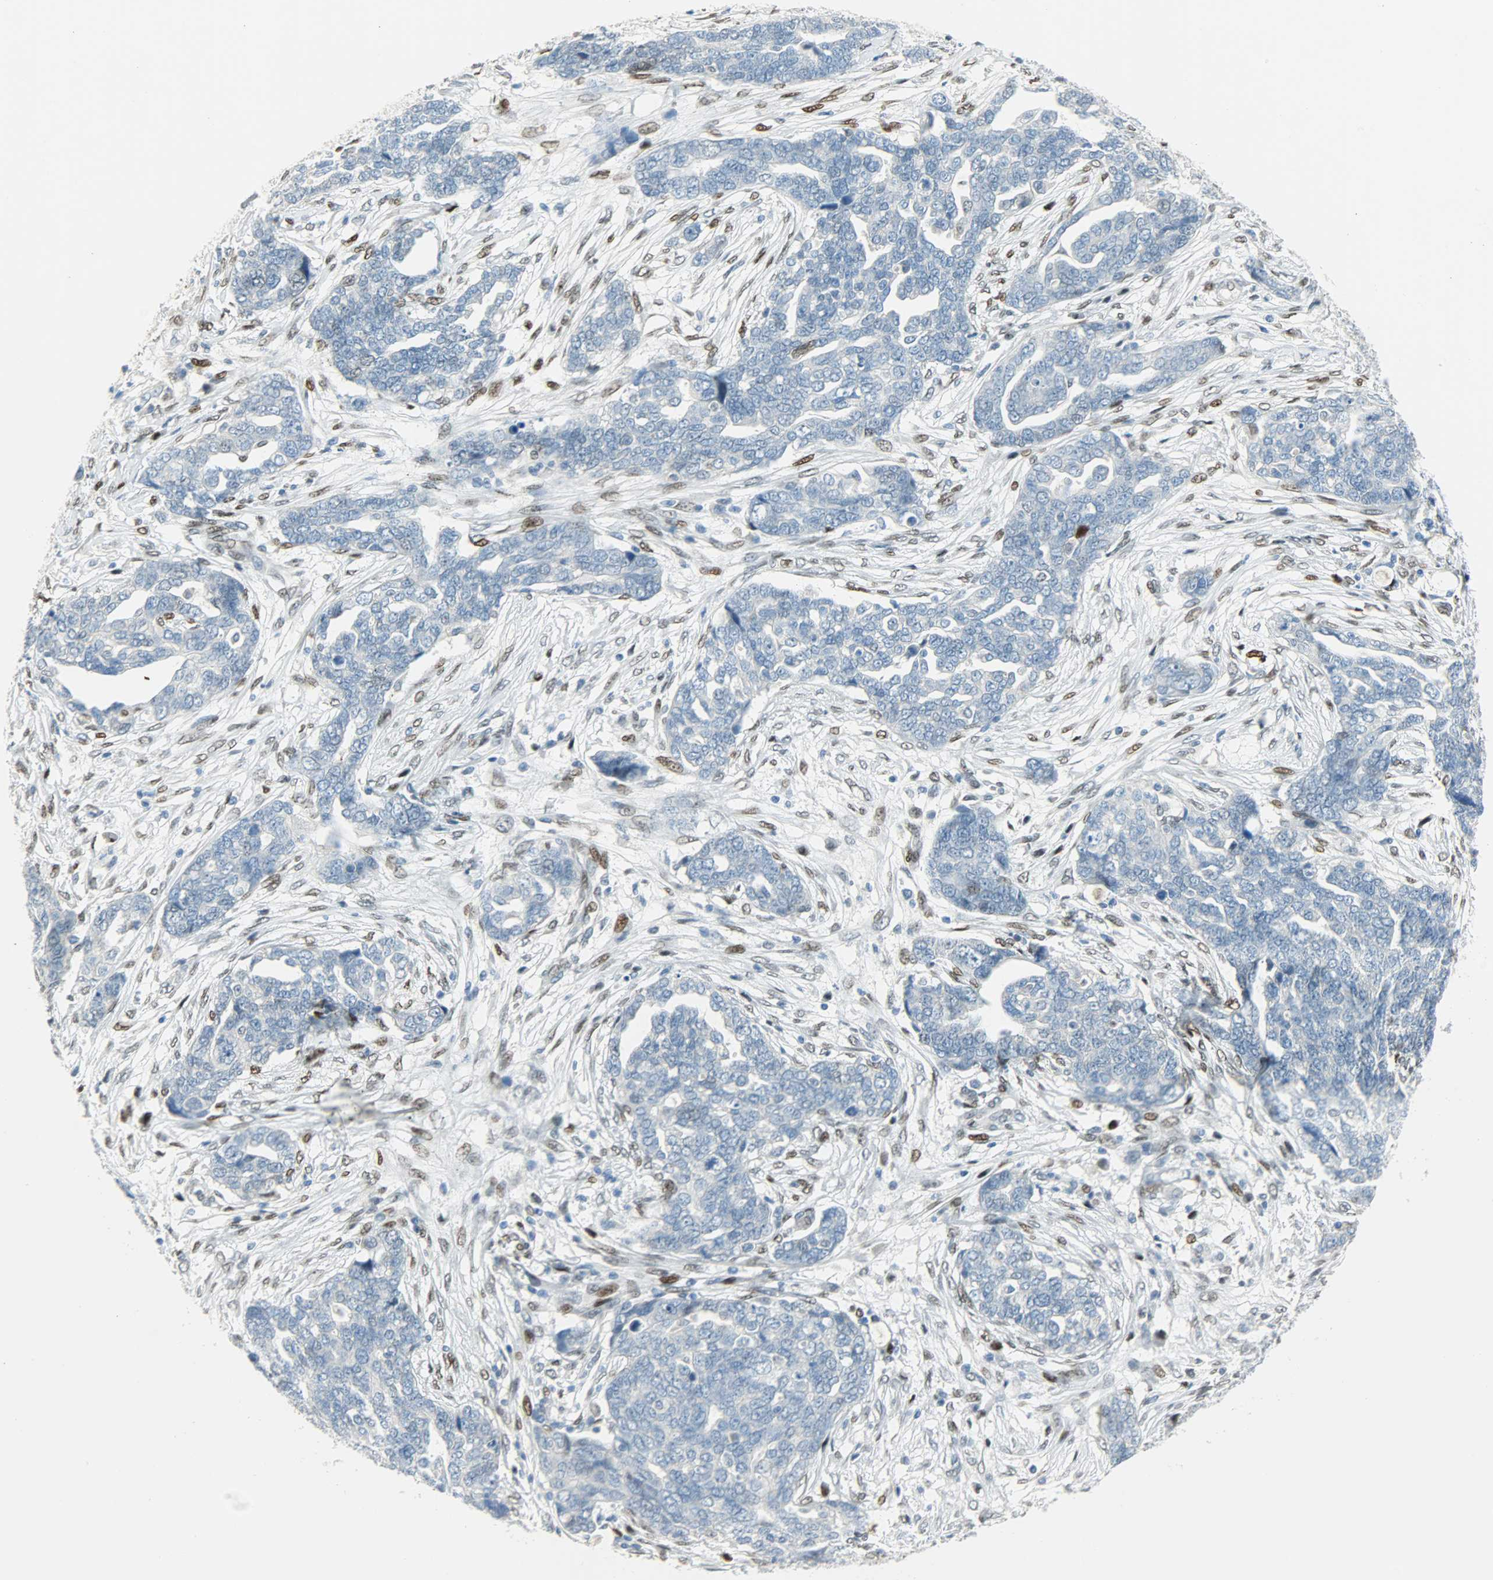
{"staining": {"intensity": "weak", "quantity": "<25%", "location": "nuclear"}, "tissue": "ovarian cancer", "cell_type": "Tumor cells", "image_type": "cancer", "snomed": [{"axis": "morphology", "description": "Normal tissue, NOS"}, {"axis": "morphology", "description": "Cystadenocarcinoma, serous, NOS"}, {"axis": "topography", "description": "Fallopian tube"}, {"axis": "topography", "description": "Ovary"}], "caption": "Tumor cells show no significant staining in ovarian cancer. The staining is performed using DAB (3,3'-diaminobenzidine) brown chromogen with nuclei counter-stained in using hematoxylin.", "gene": "JUNB", "patient": {"sex": "female", "age": 56}}